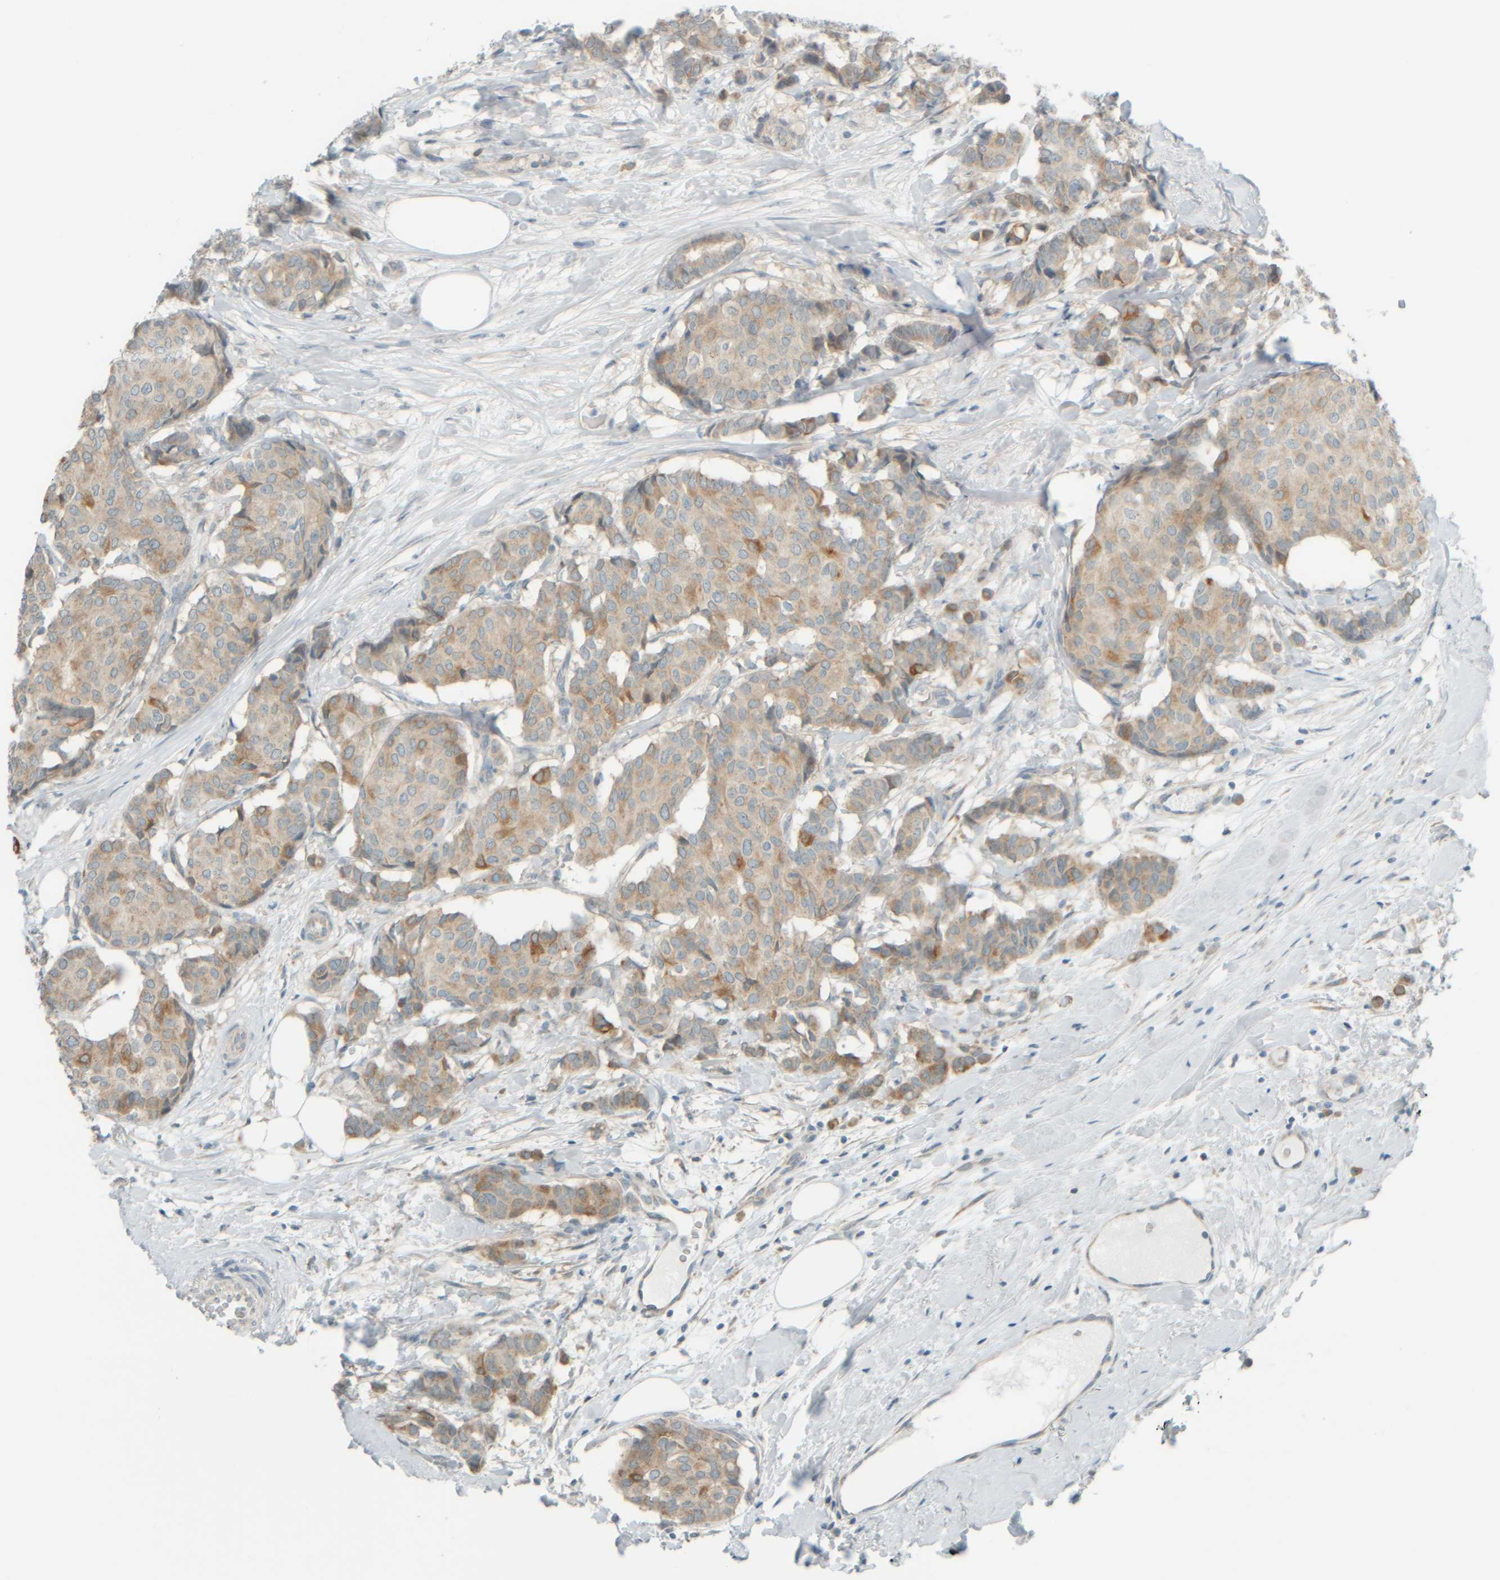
{"staining": {"intensity": "weak", "quantity": ">75%", "location": "cytoplasmic/membranous"}, "tissue": "breast cancer", "cell_type": "Tumor cells", "image_type": "cancer", "snomed": [{"axis": "morphology", "description": "Duct carcinoma"}, {"axis": "topography", "description": "Breast"}], "caption": "Immunohistochemical staining of intraductal carcinoma (breast) reveals weak cytoplasmic/membranous protein staining in about >75% of tumor cells.", "gene": "PTGES3L-AARSD1", "patient": {"sex": "female", "age": 75}}